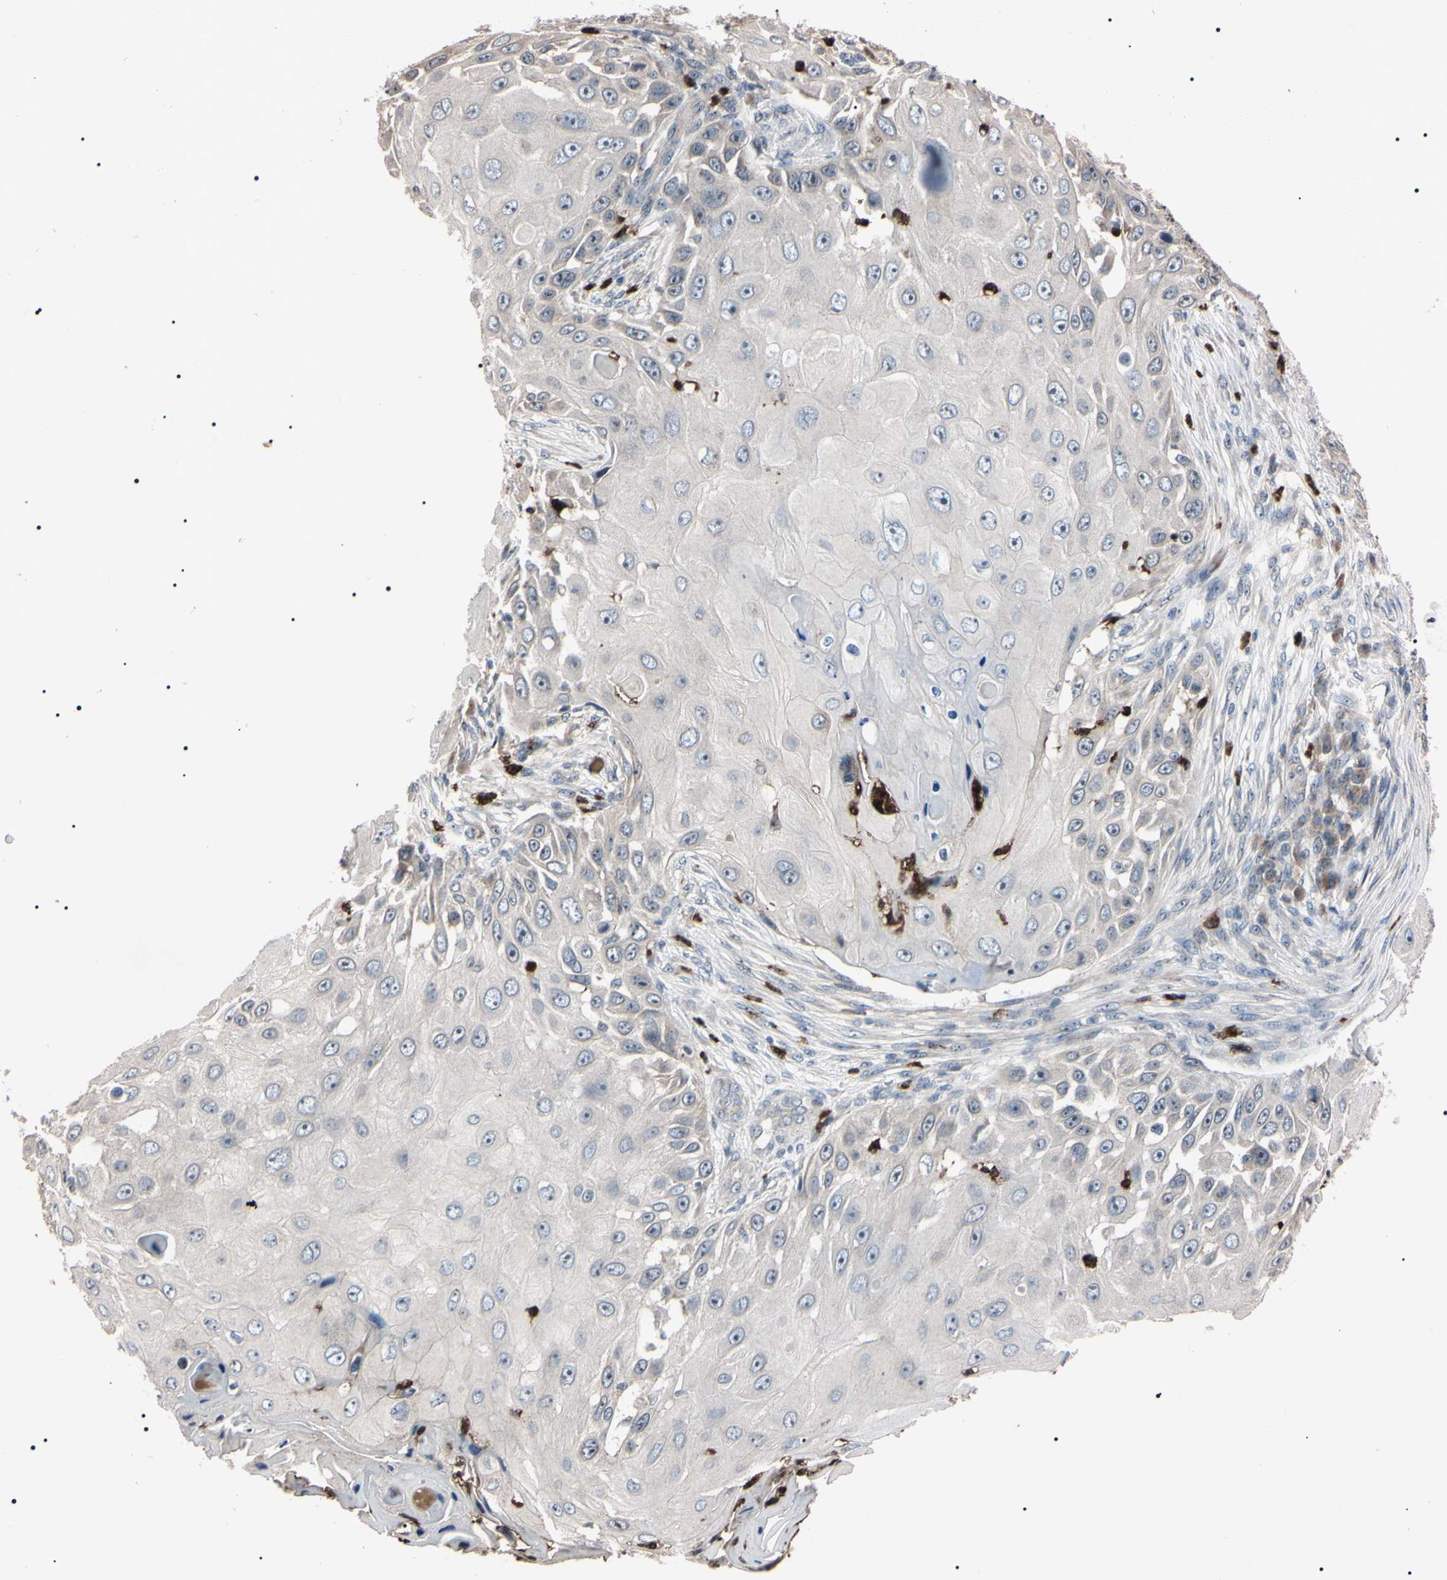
{"staining": {"intensity": "weak", "quantity": ">75%", "location": "cytoplasmic/membranous"}, "tissue": "skin cancer", "cell_type": "Tumor cells", "image_type": "cancer", "snomed": [{"axis": "morphology", "description": "Squamous cell carcinoma, NOS"}, {"axis": "topography", "description": "Skin"}], "caption": "Weak cytoplasmic/membranous positivity for a protein is identified in about >75% of tumor cells of skin cancer using immunohistochemistry.", "gene": "TRAF5", "patient": {"sex": "female", "age": 44}}